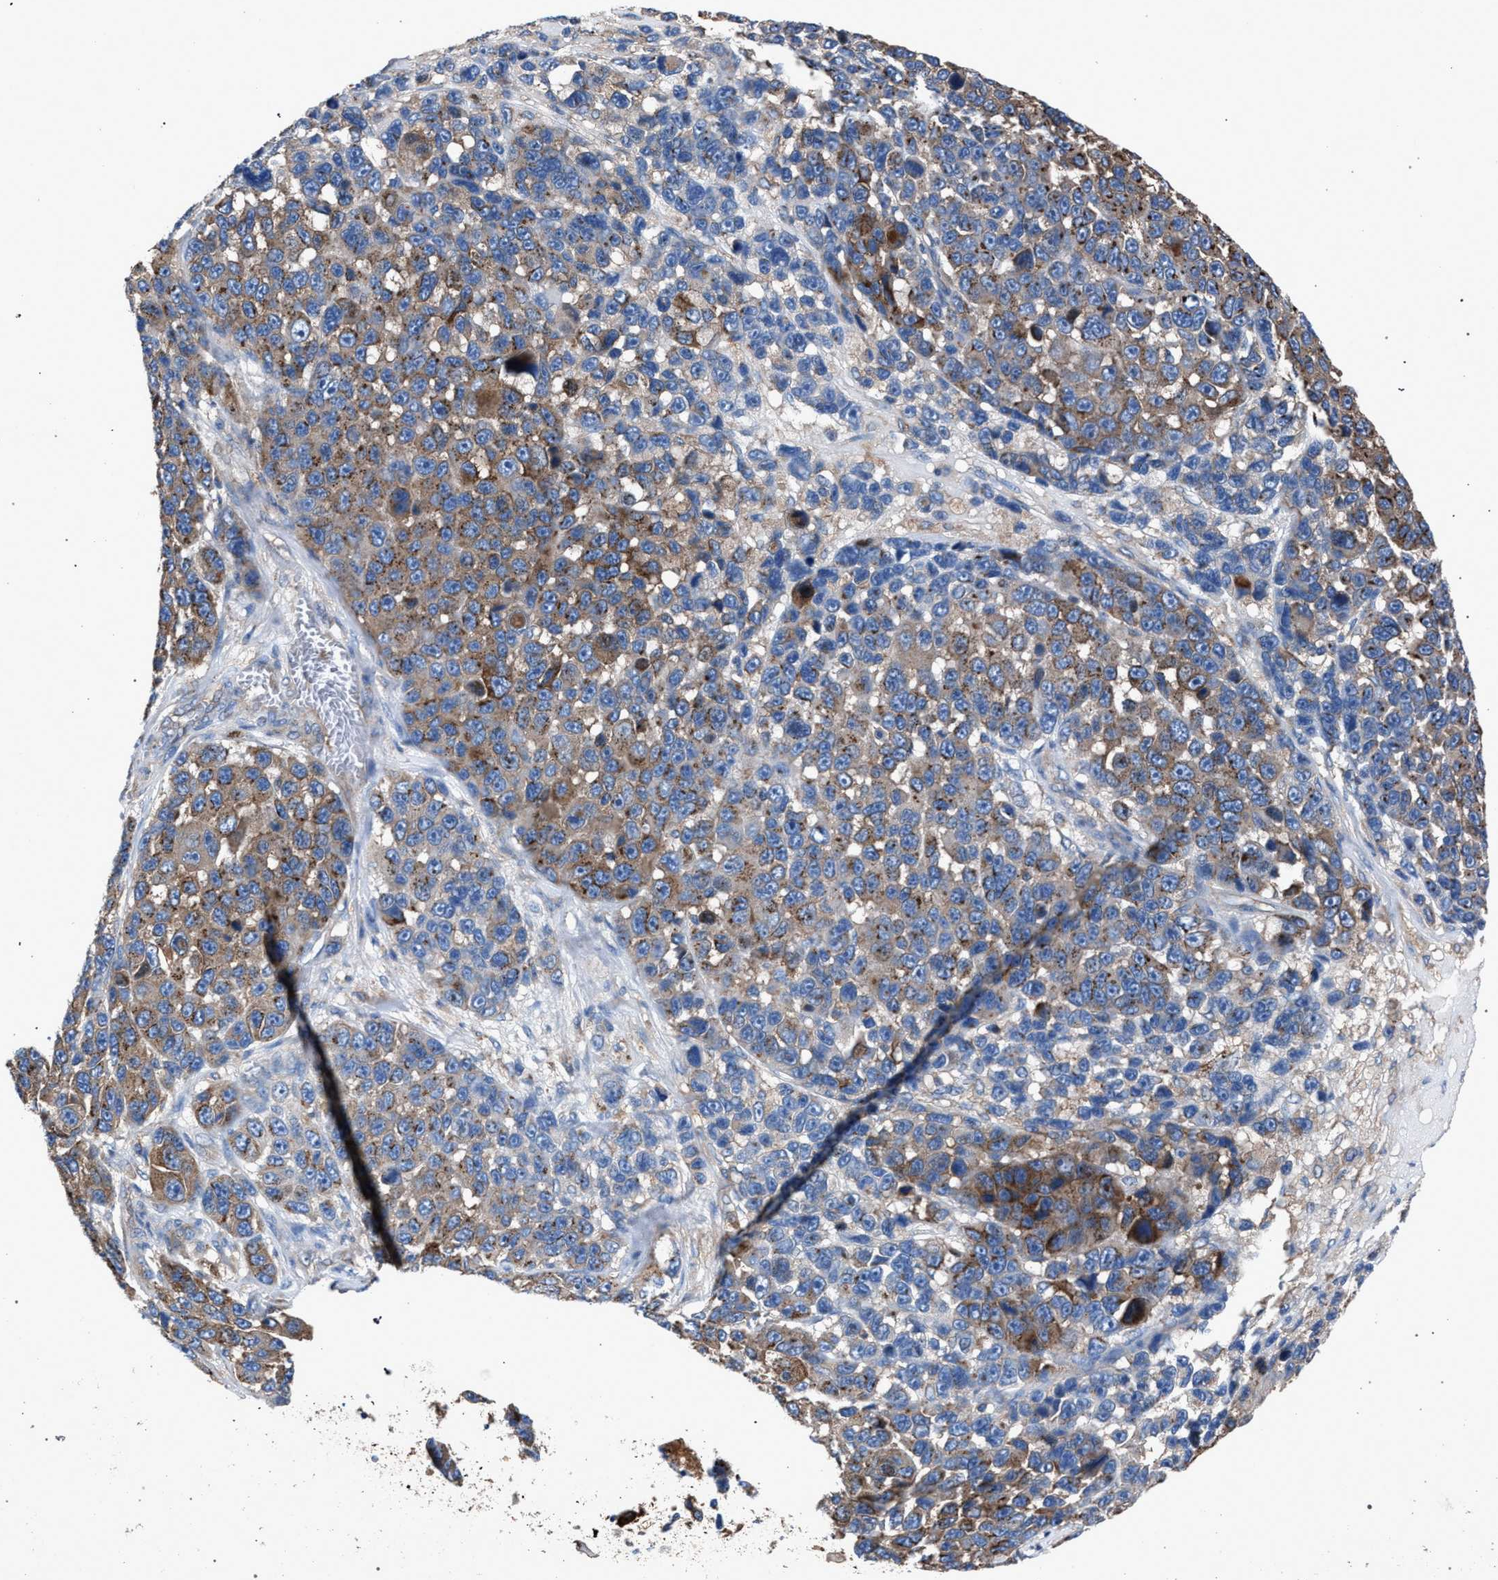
{"staining": {"intensity": "moderate", "quantity": ">75%", "location": "cytoplasmic/membranous"}, "tissue": "melanoma", "cell_type": "Tumor cells", "image_type": "cancer", "snomed": [{"axis": "morphology", "description": "Malignant melanoma, NOS"}, {"axis": "topography", "description": "Skin"}], "caption": "Melanoma stained with a brown dye reveals moderate cytoplasmic/membranous positive expression in about >75% of tumor cells.", "gene": "ATP6V0A1", "patient": {"sex": "male", "age": 53}}